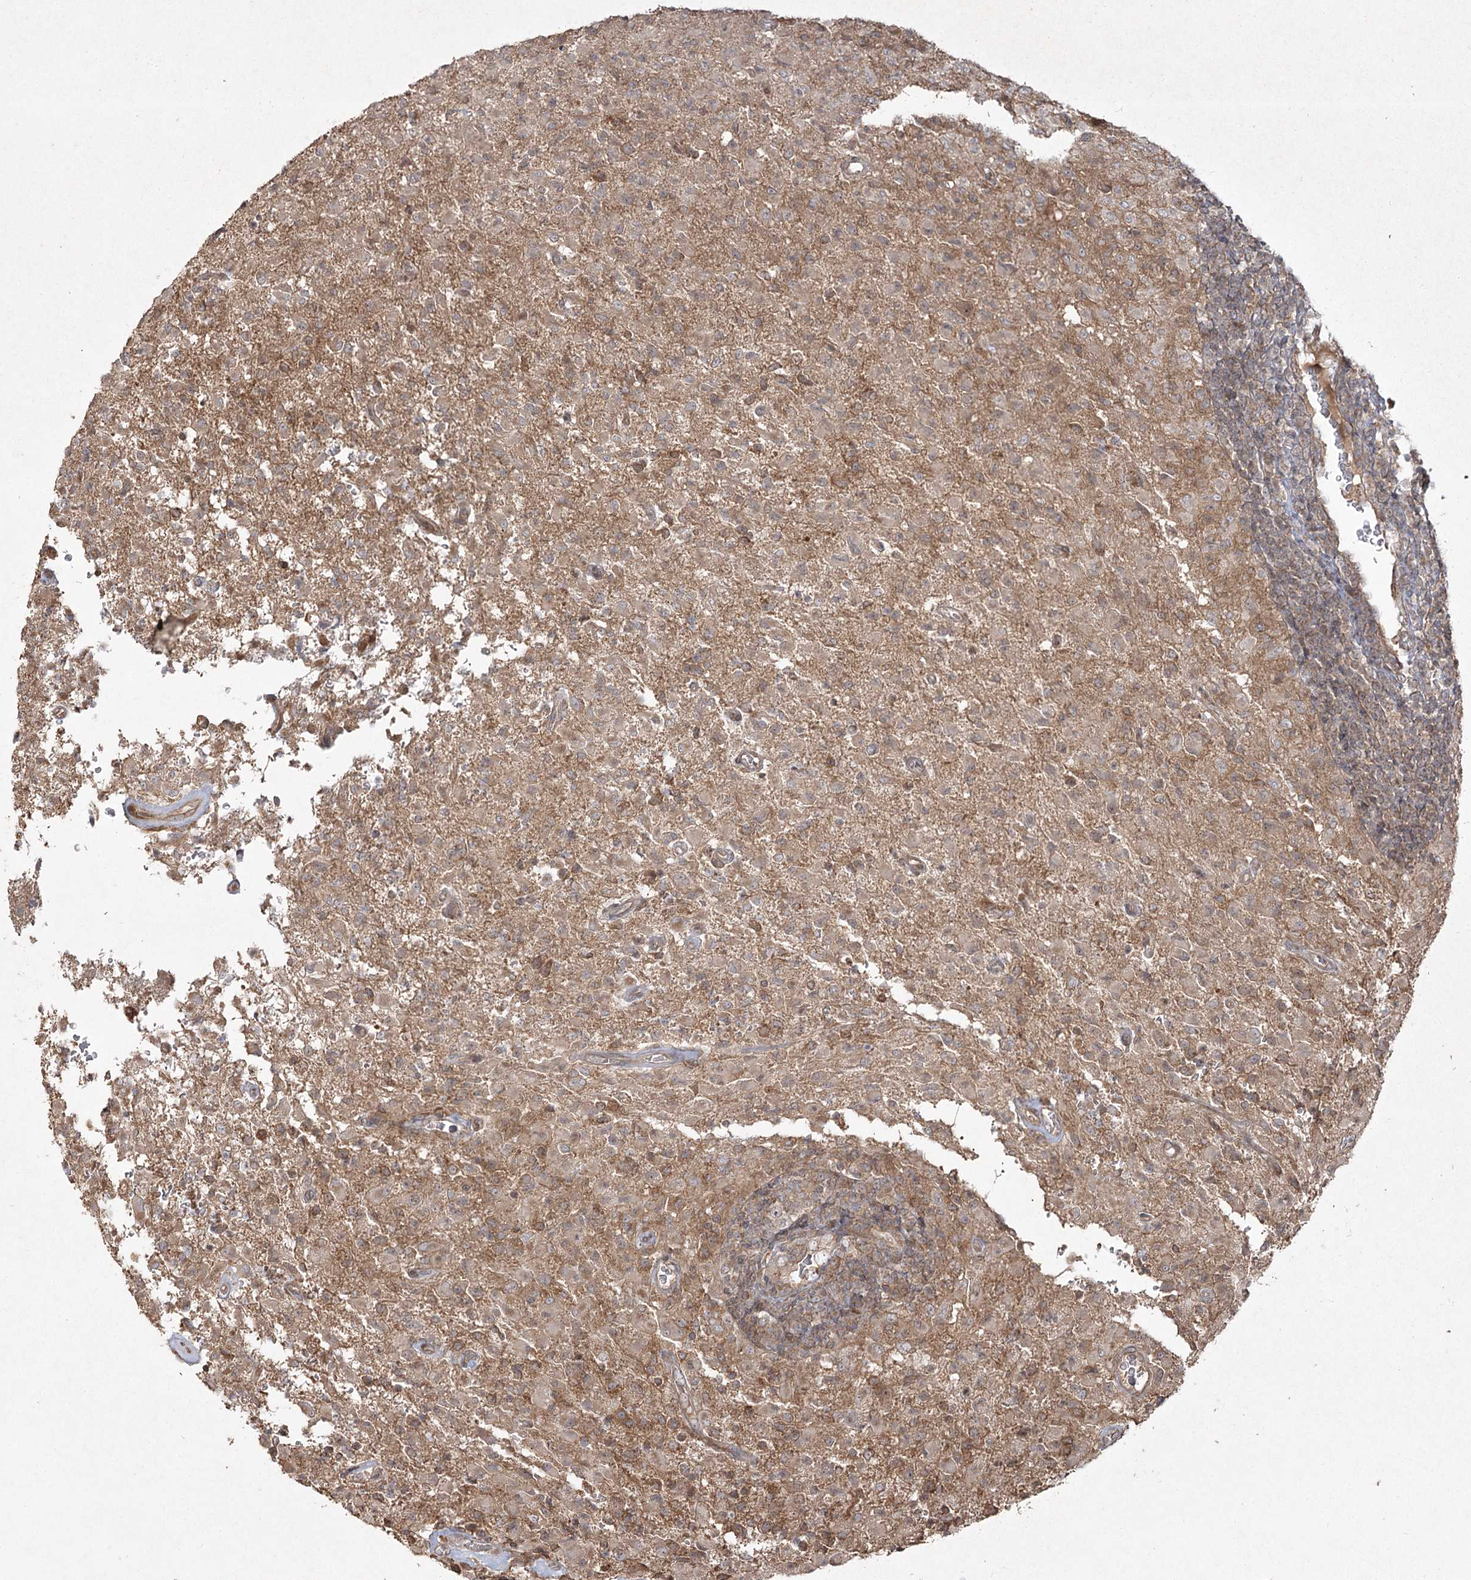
{"staining": {"intensity": "moderate", "quantity": "25%-75%", "location": "cytoplasmic/membranous"}, "tissue": "glioma", "cell_type": "Tumor cells", "image_type": "cancer", "snomed": [{"axis": "morphology", "description": "Glioma, malignant, High grade"}, {"axis": "topography", "description": "Brain"}], "caption": "The photomicrograph displays immunohistochemical staining of glioma. There is moderate cytoplasmic/membranous expression is identified in approximately 25%-75% of tumor cells. The staining is performed using DAB brown chromogen to label protein expression. The nuclei are counter-stained blue using hematoxylin.", "gene": "CPLANE1", "patient": {"sex": "female", "age": 57}}